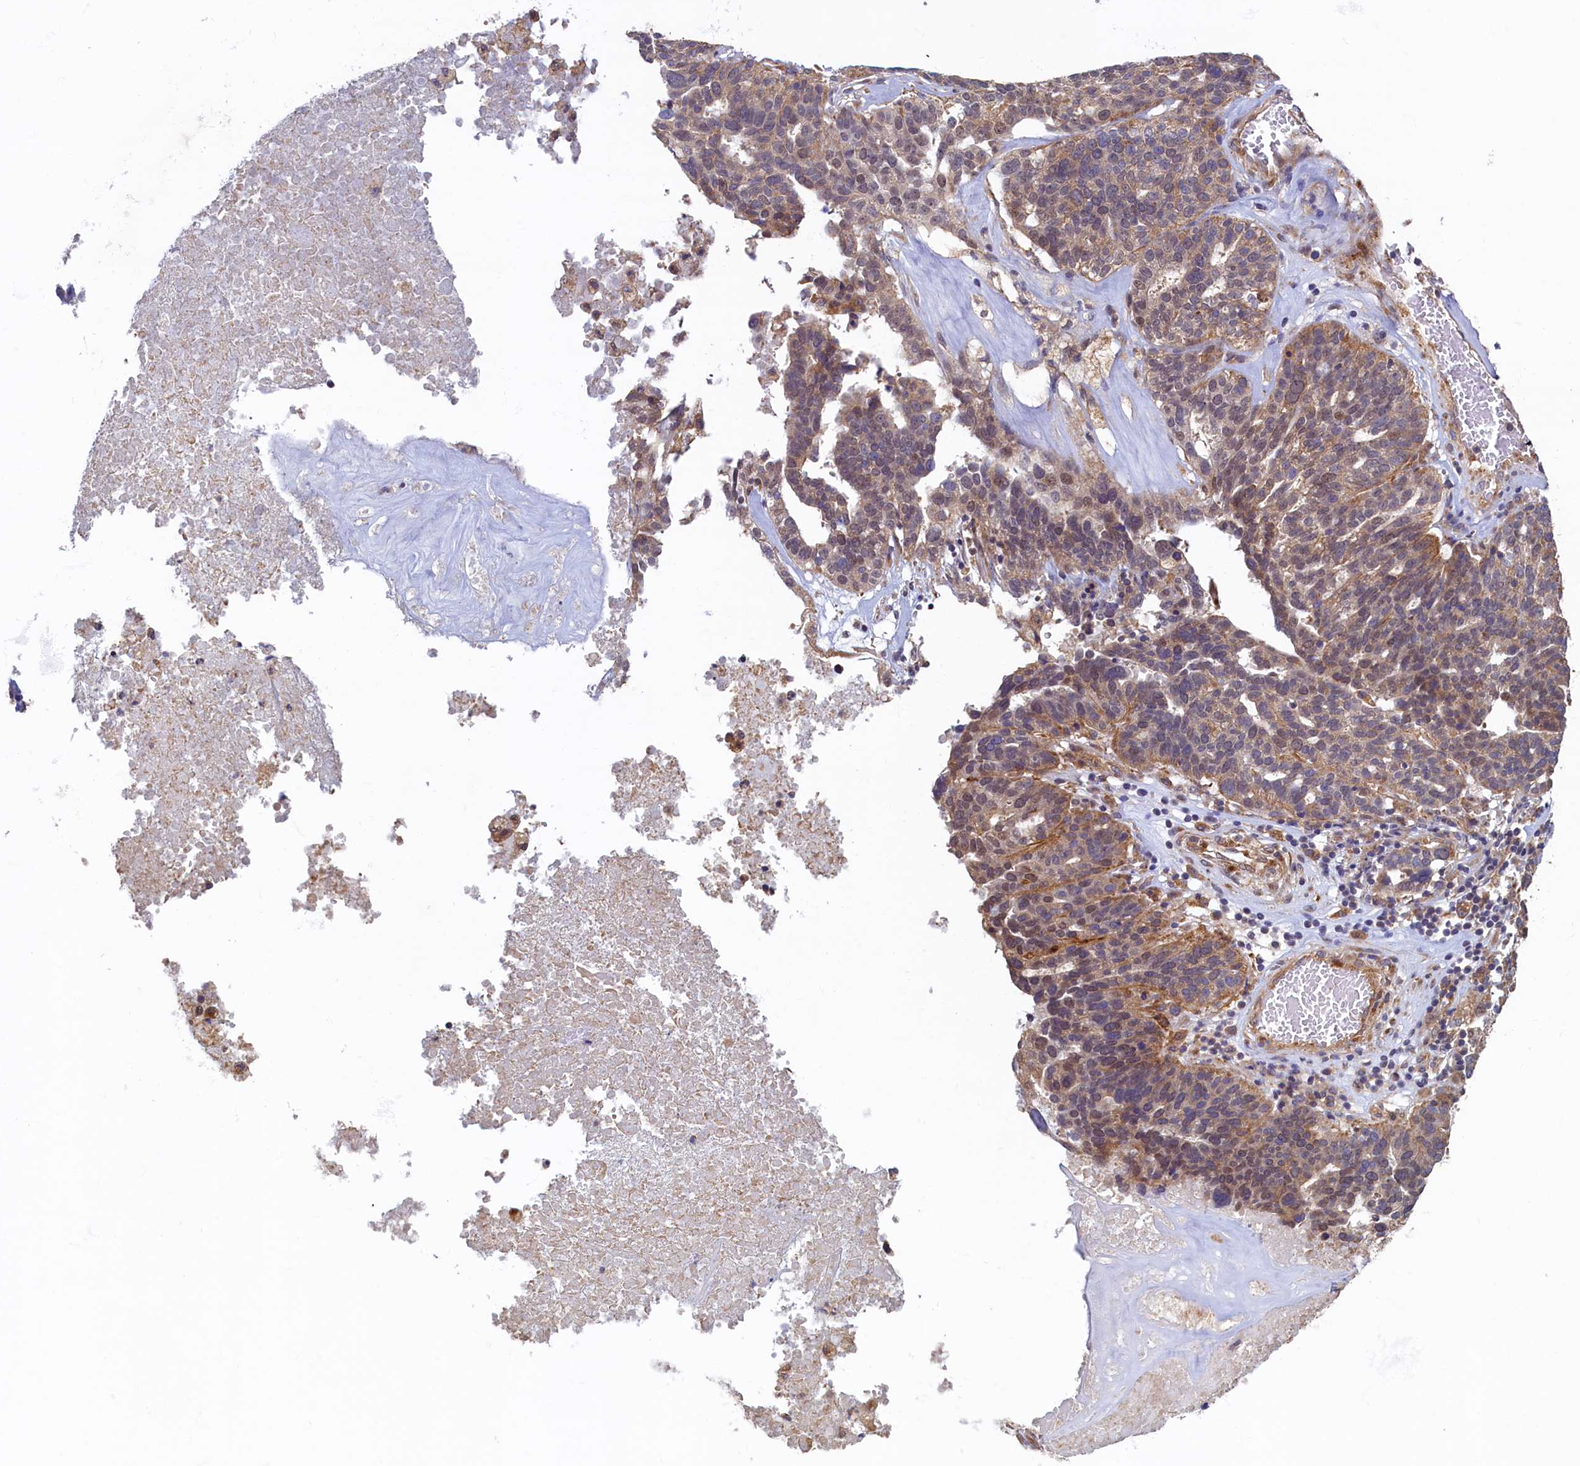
{"staining": {"intensity": "weak", "quantity": "25%-75%", "location": "cytoplasmic/membranous,nuclear"}, "tissue": "ovarian cancer", "cell_type": "Tumor cells", "image_type": "cancer", "snomed": [{"axis": "morphology", "description": "Cystadenocarcinoma, serous, NOS"}, {"axis": "topography", "description": "Ovary"}], "caption": "High-magnification brightfield microscopy of ovarian cancer stained with DAB (brown) and counterstained with hematoxylin (blue). tumor cells exhibit weak cytoplasmic/membranous and nuclear staining is seen in about25%-75% of cells.", "gene": "STX12", "patient": {"sex": "female", "age": 59}}